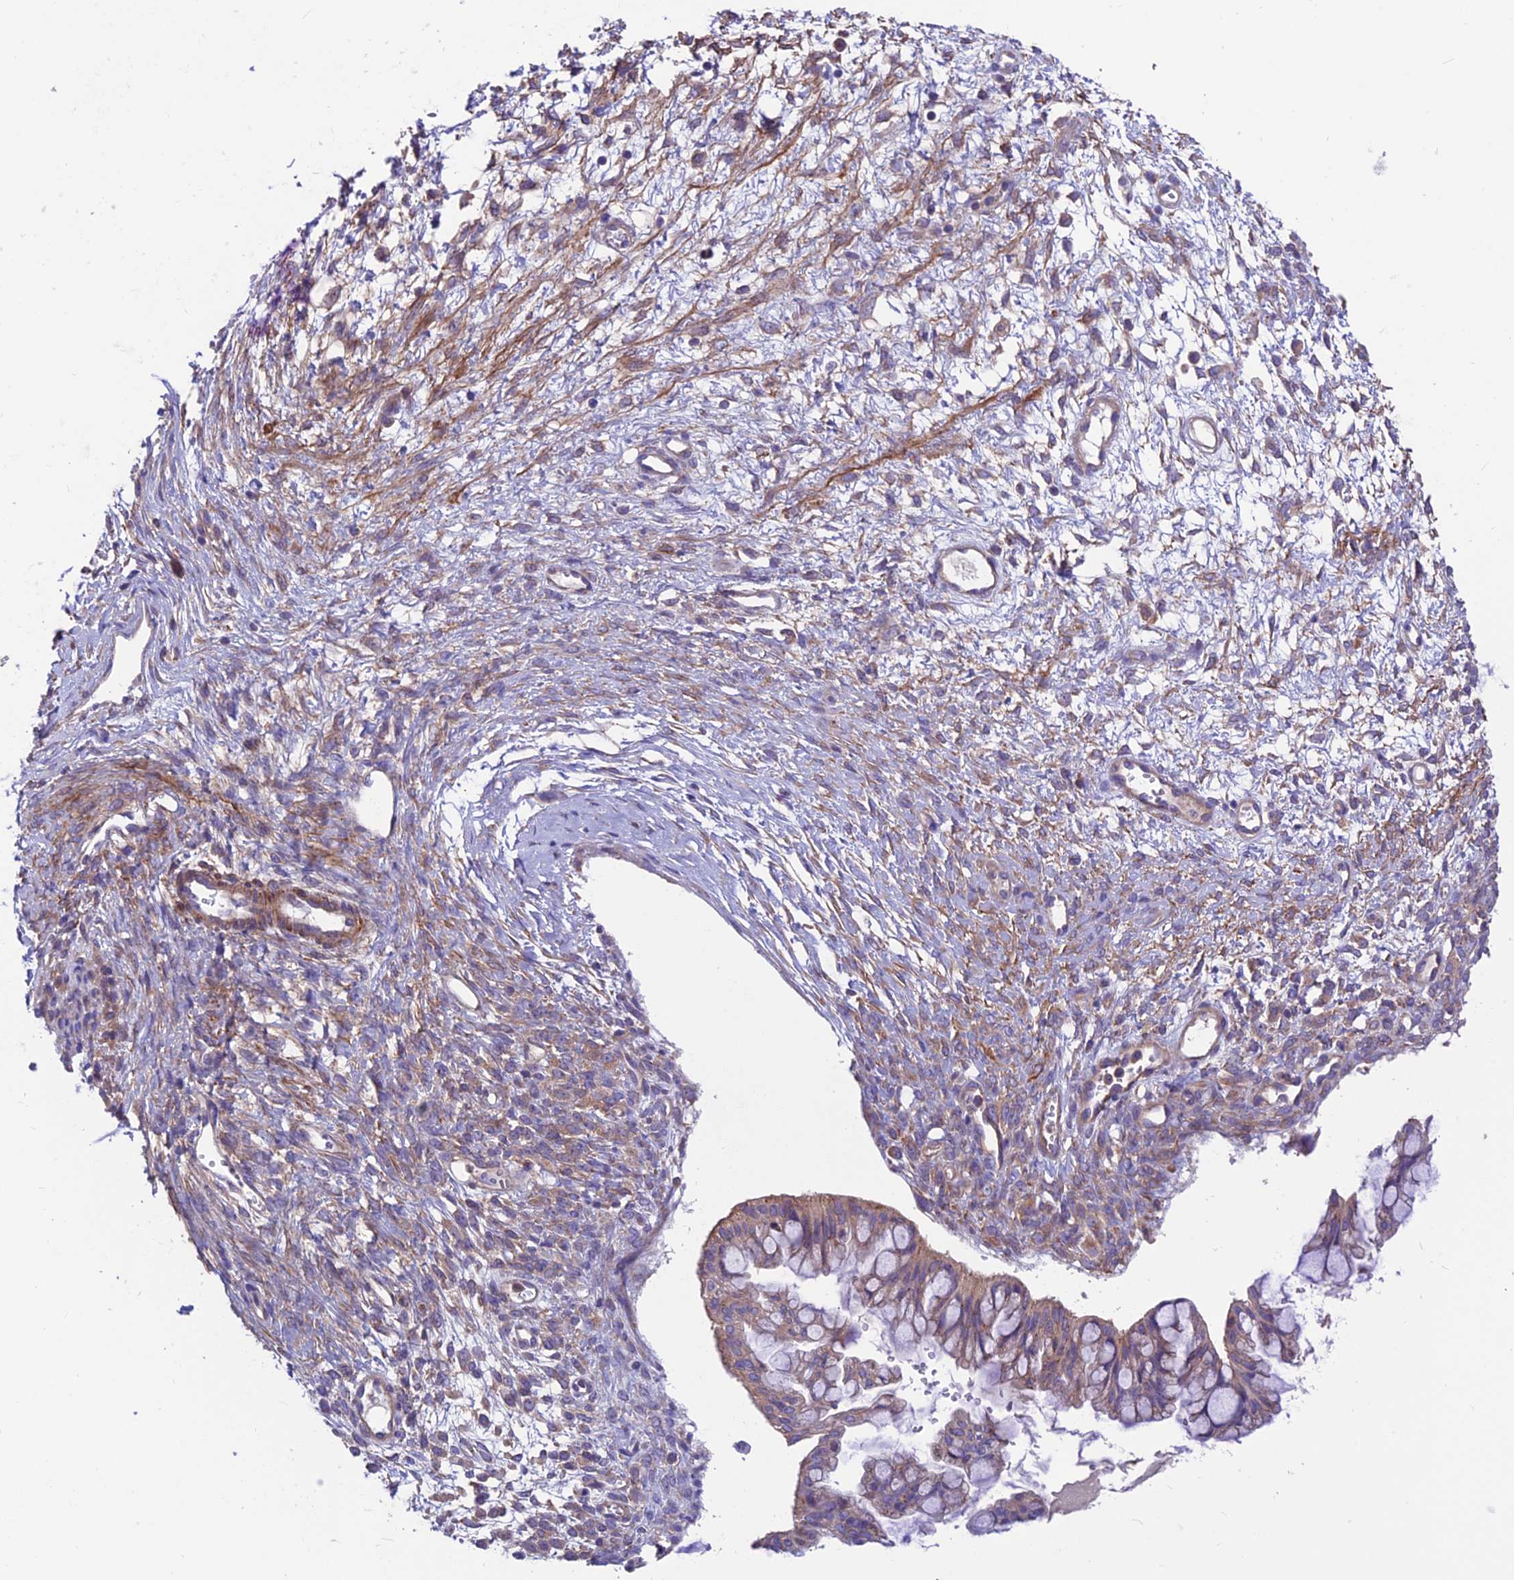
{"staining": {"intensity": "weak", "quantity": ">75%", "location": "cytoplasmic/membranous"}, "tissue": "ovarian cancer", "cell_type": "Tumor cells", "image_type": "cancer", "snomed": [{"axis": "morphology", "description": "Cystadenocarcinoma, mucinous, NOS"}, {"axis": "topography", "description": "Ovary"}], "caption": "Immunohistochemical staining of human ovarian cancer (mucinous cystadenocarcinoma) reveals weak cytoplasmic/membranous protein staining in about >75% of tumor cells.", "gene": "VPS16", "patient": {"sex": "female", "age": 73}}